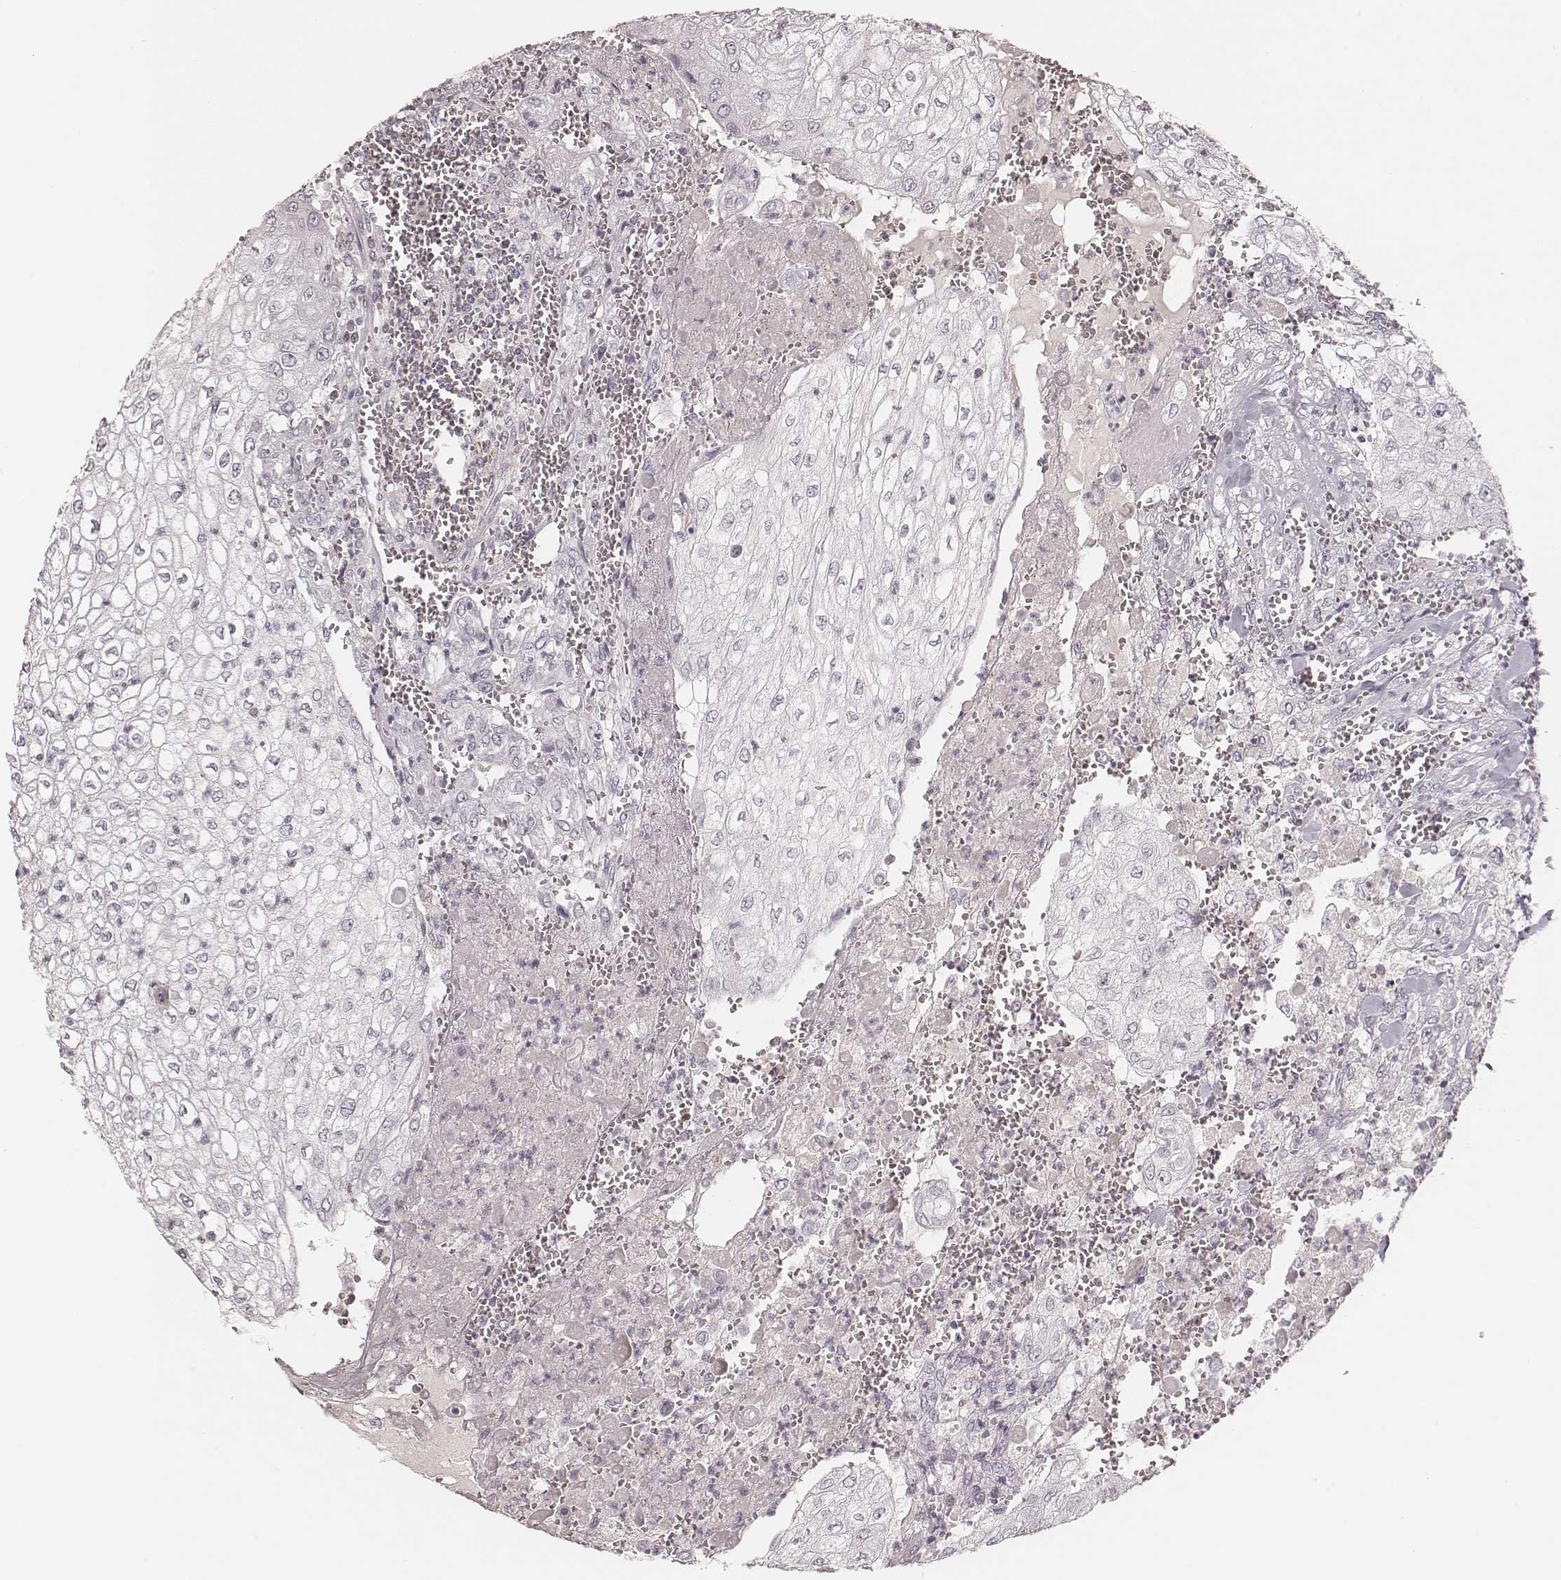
{"staining": {"intensity": "negative", "quantity": "none", "location": "none"}, "tissue": "urothelial cancer", "cell_type": "Tumor cells", "image_type": "cancer", "snomed": [{"axis": "morphology", "description": "Urothelial carcinoma, High grade"}, {"axis": "topography", "description": "Urinary bladder"}], "caption": "Urothelial carcinoma (high-grade) stained for a protein using immunohistochemistry exhibits no positivity tumor cells.", "gene": "MSX1", "patient": {"sex": "male", "age": 62}}